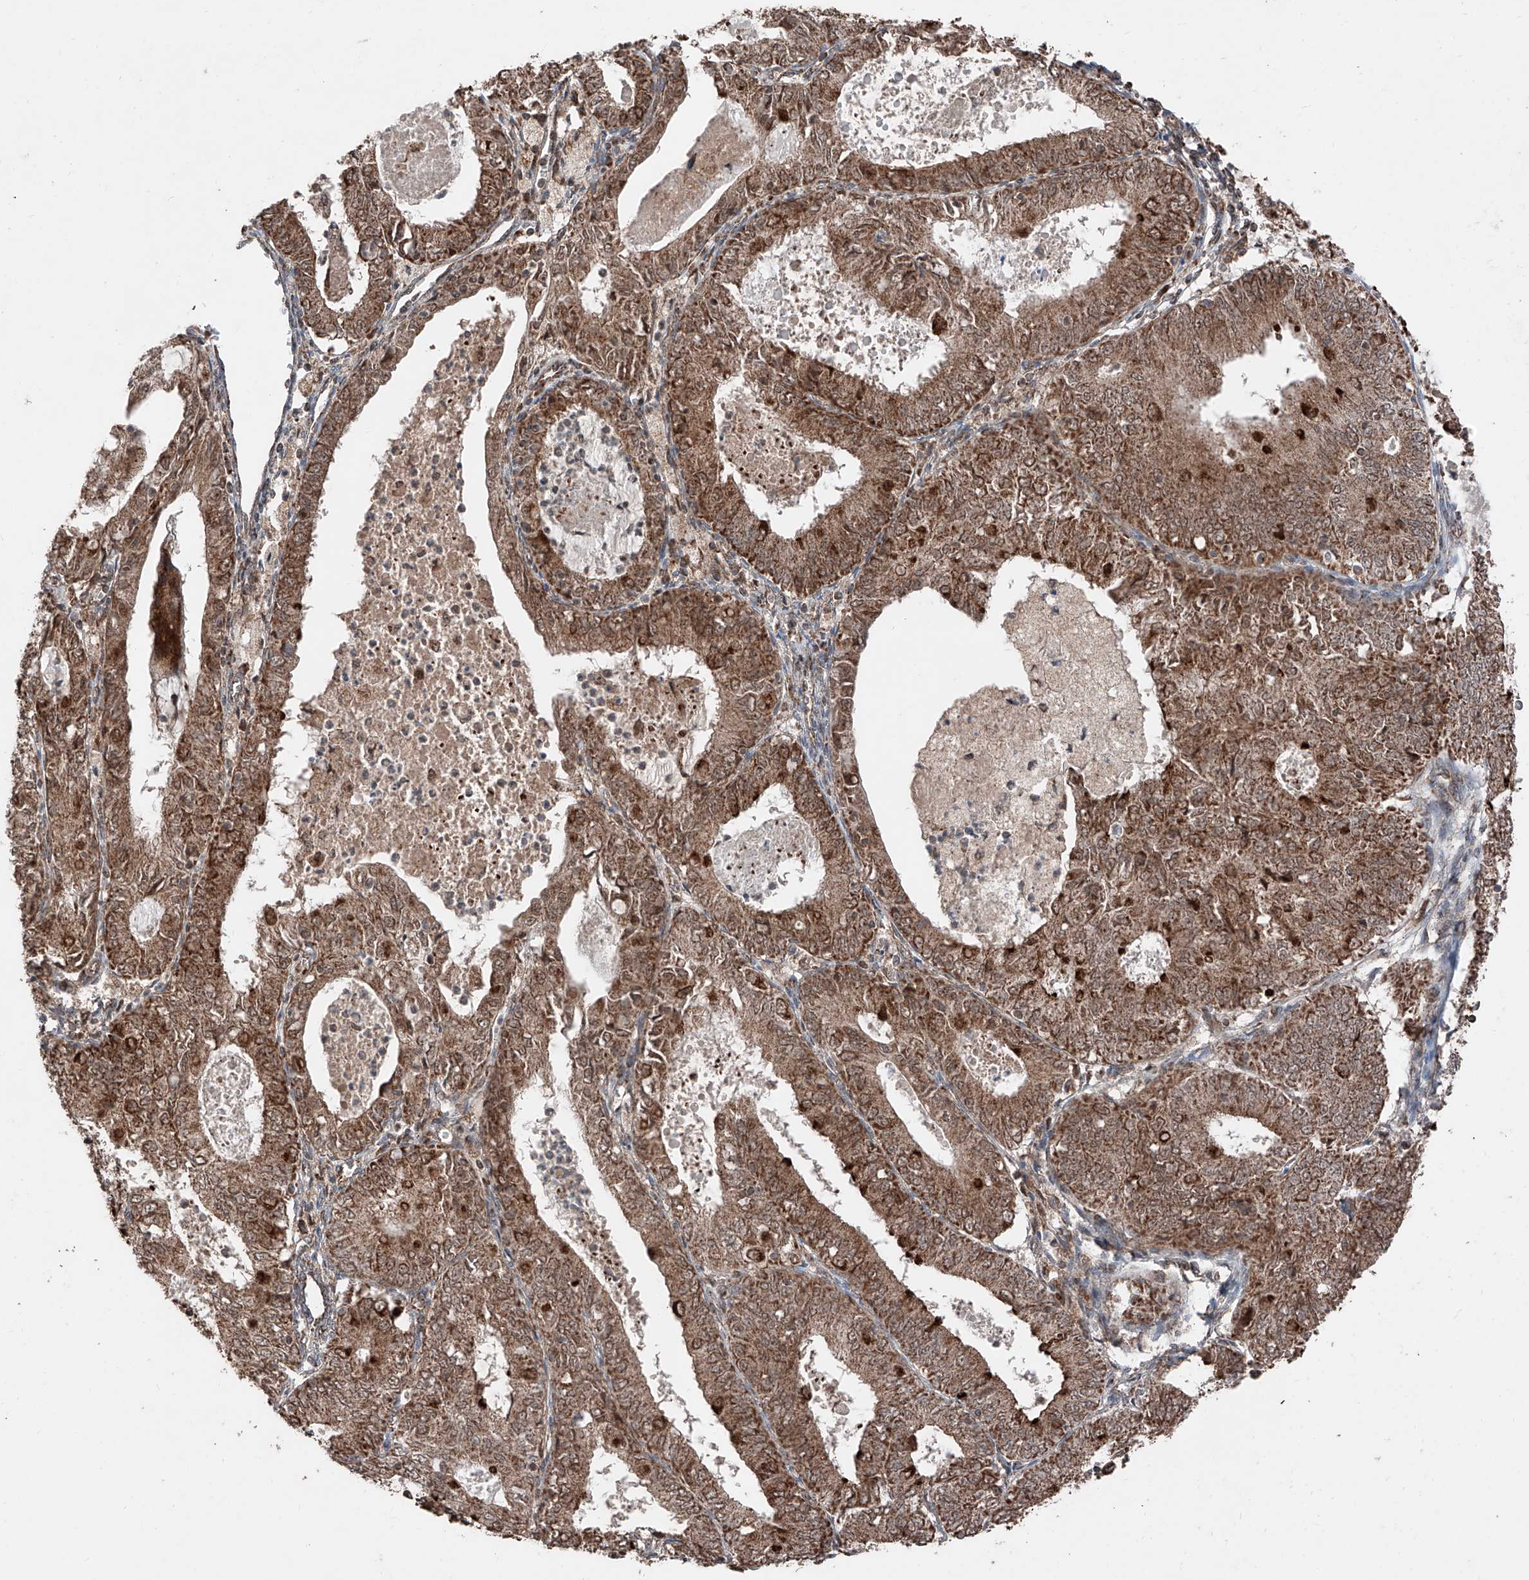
{"staining": {"intensity": "strong", "quantity": ">75%", "location": "cytoplasmic/membranous"}, "tissue": "endometrial cancer", "cell_type": "Tumor cells", "image_type": "cancer", "snomed": [{"axis": "morphology", "description": "Adenocarcinoma, NOS"}, {"axis": "topography", "description": "Endometrium"}], "caption": "This image exhibits immunohistochemistry staining of human endometrial adenocarcinoma, with high strong cytoplasmic/membranous expression in about >75% of tumor cells.", "gene": "ZSCAN29", "patient": {"sex": "female", "age": 57}}